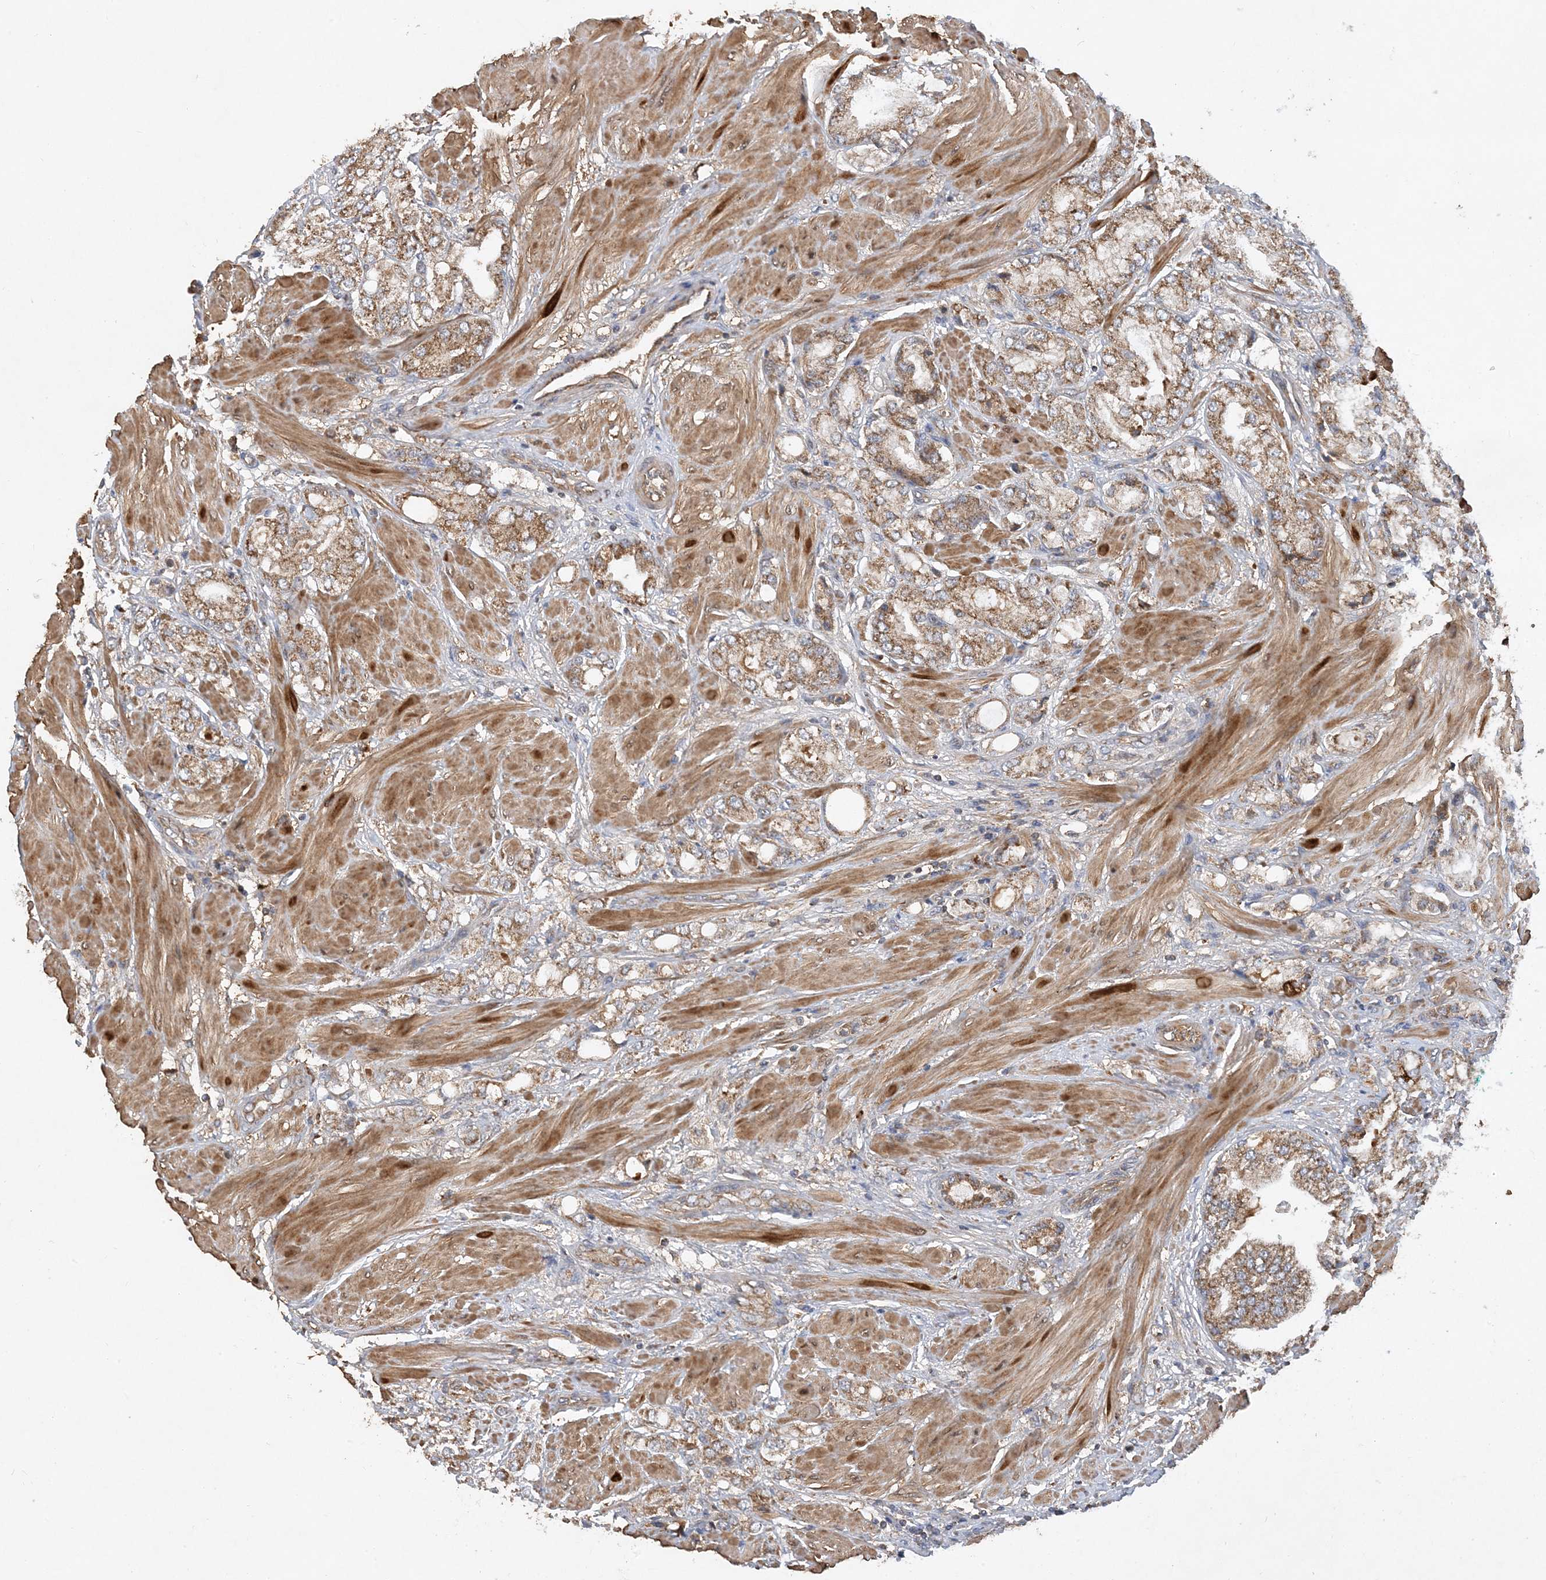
{"staining": {"intensity": "strong", "quantity": "25%-75%", "location": "cytoplasmic/membranous"}, "tissue": "prostate cancer", "cell_type": "Tumor cells", "image_type": "cancer", "snomed": [{"axis": "morphology", "description": "Adenocarcinoma, High grade"}, {"axis": "topography", "description": "Prostate"}], "caption": "Human adenocarcinoma (high-grade) (prostate) stained with a brown dye exhibits strong cytoplasmic/membranous positive staining in about 25%-75% of tumor cells.", "gene": "STK19", "patient": {"sex": "male", "age": 50}}